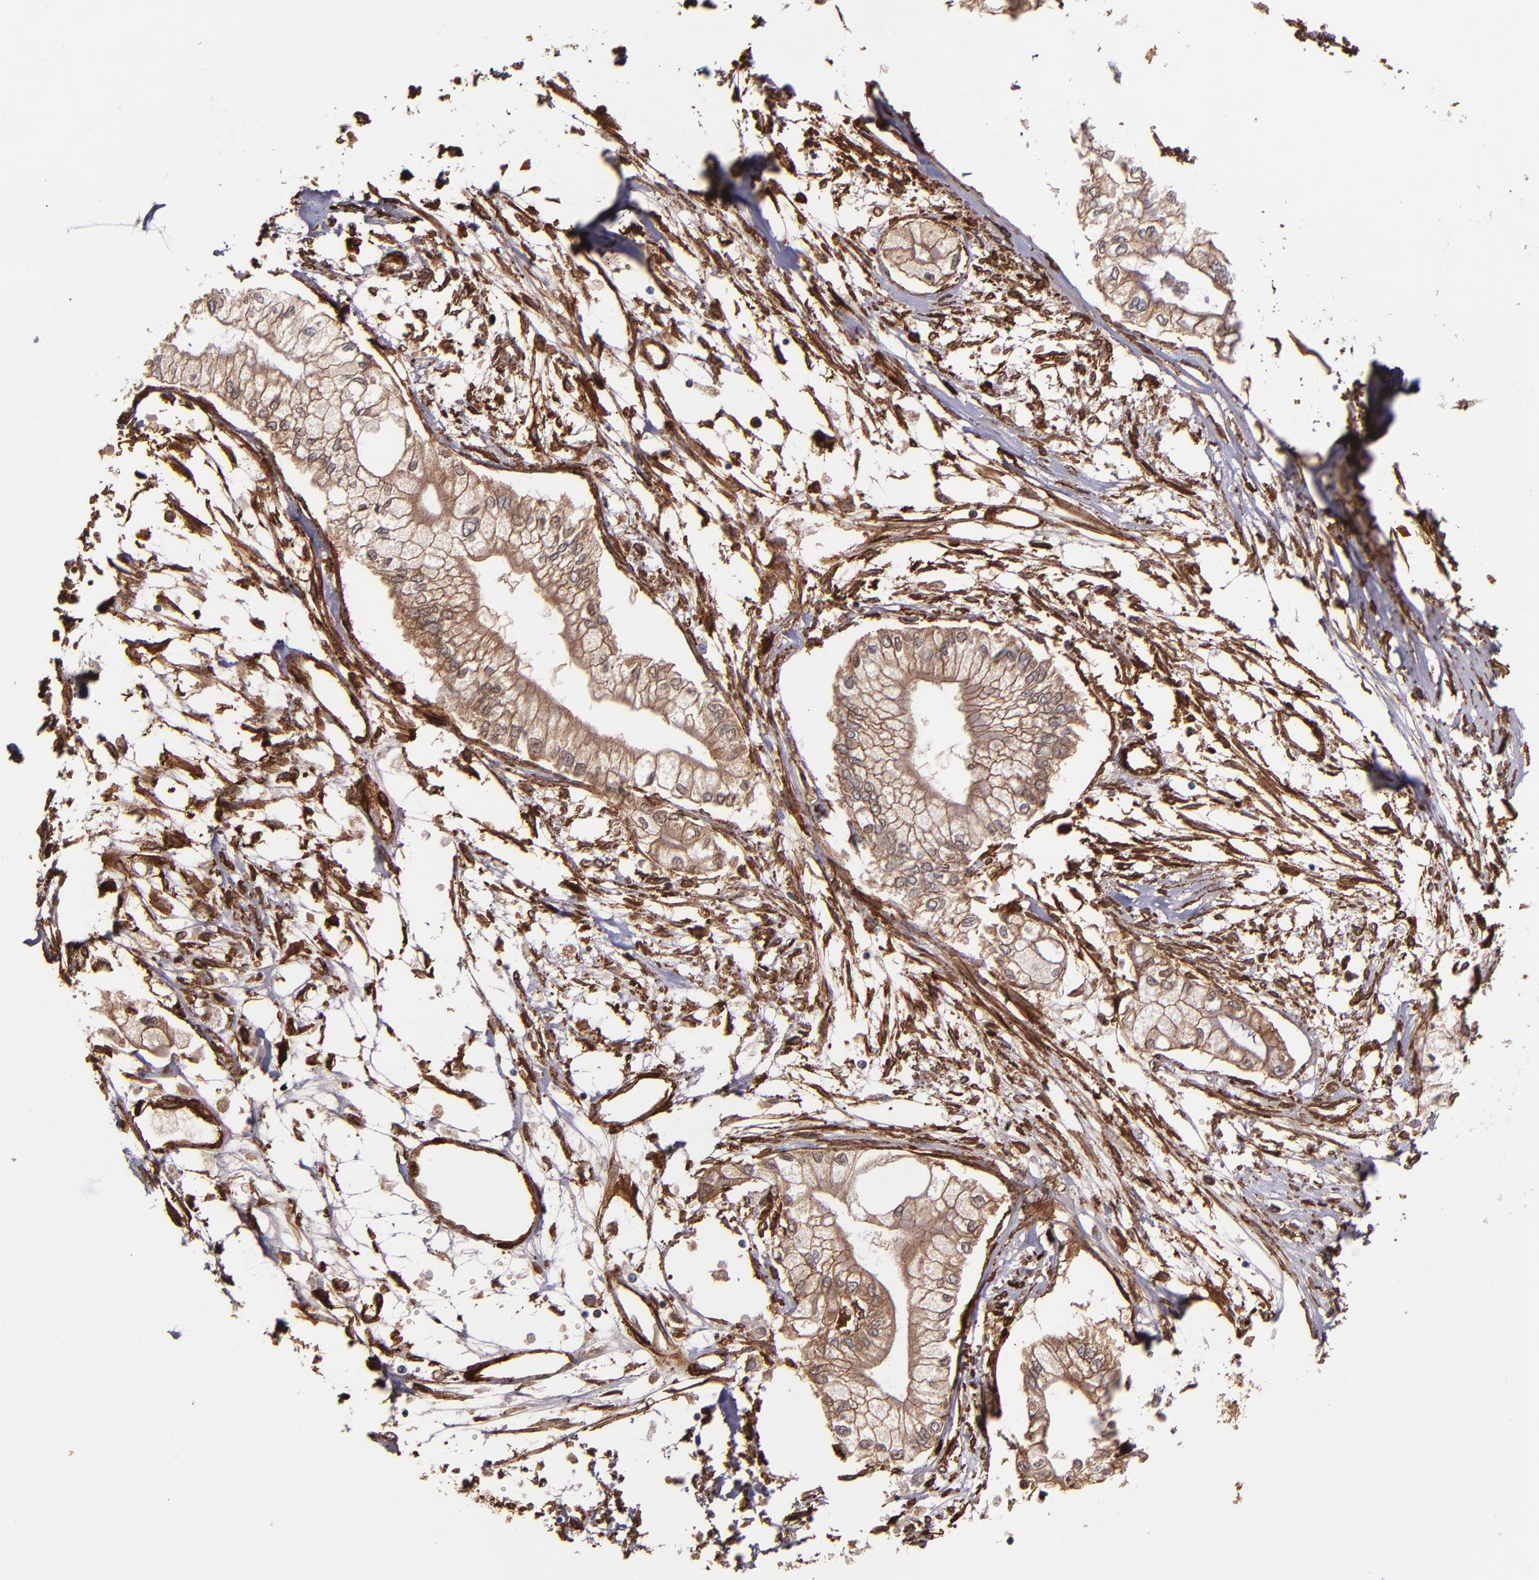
{"staining": {"intensity": "moderate", "quantity": ">75%", "location": "cytoplasmic/membranous"}, "tissue": "pancreatic cancer", "cell_type": "Tumor cells", "image_type": "cancer", "snomed": [{"axis": "morphology", "description": "Adenocarcinoma, NOS"}, {"axis": "topography", "description": "Pancreas"}], "caption": "Pancreatic cancer (adenocarcinoma) was stained to show a protein in brown. There is medium levels of moderate cytoplasmic/membranous staining in approximately >75% of tumor cells.", "gene": "VCL", "patient": {"sex": "male", "age": 79}}